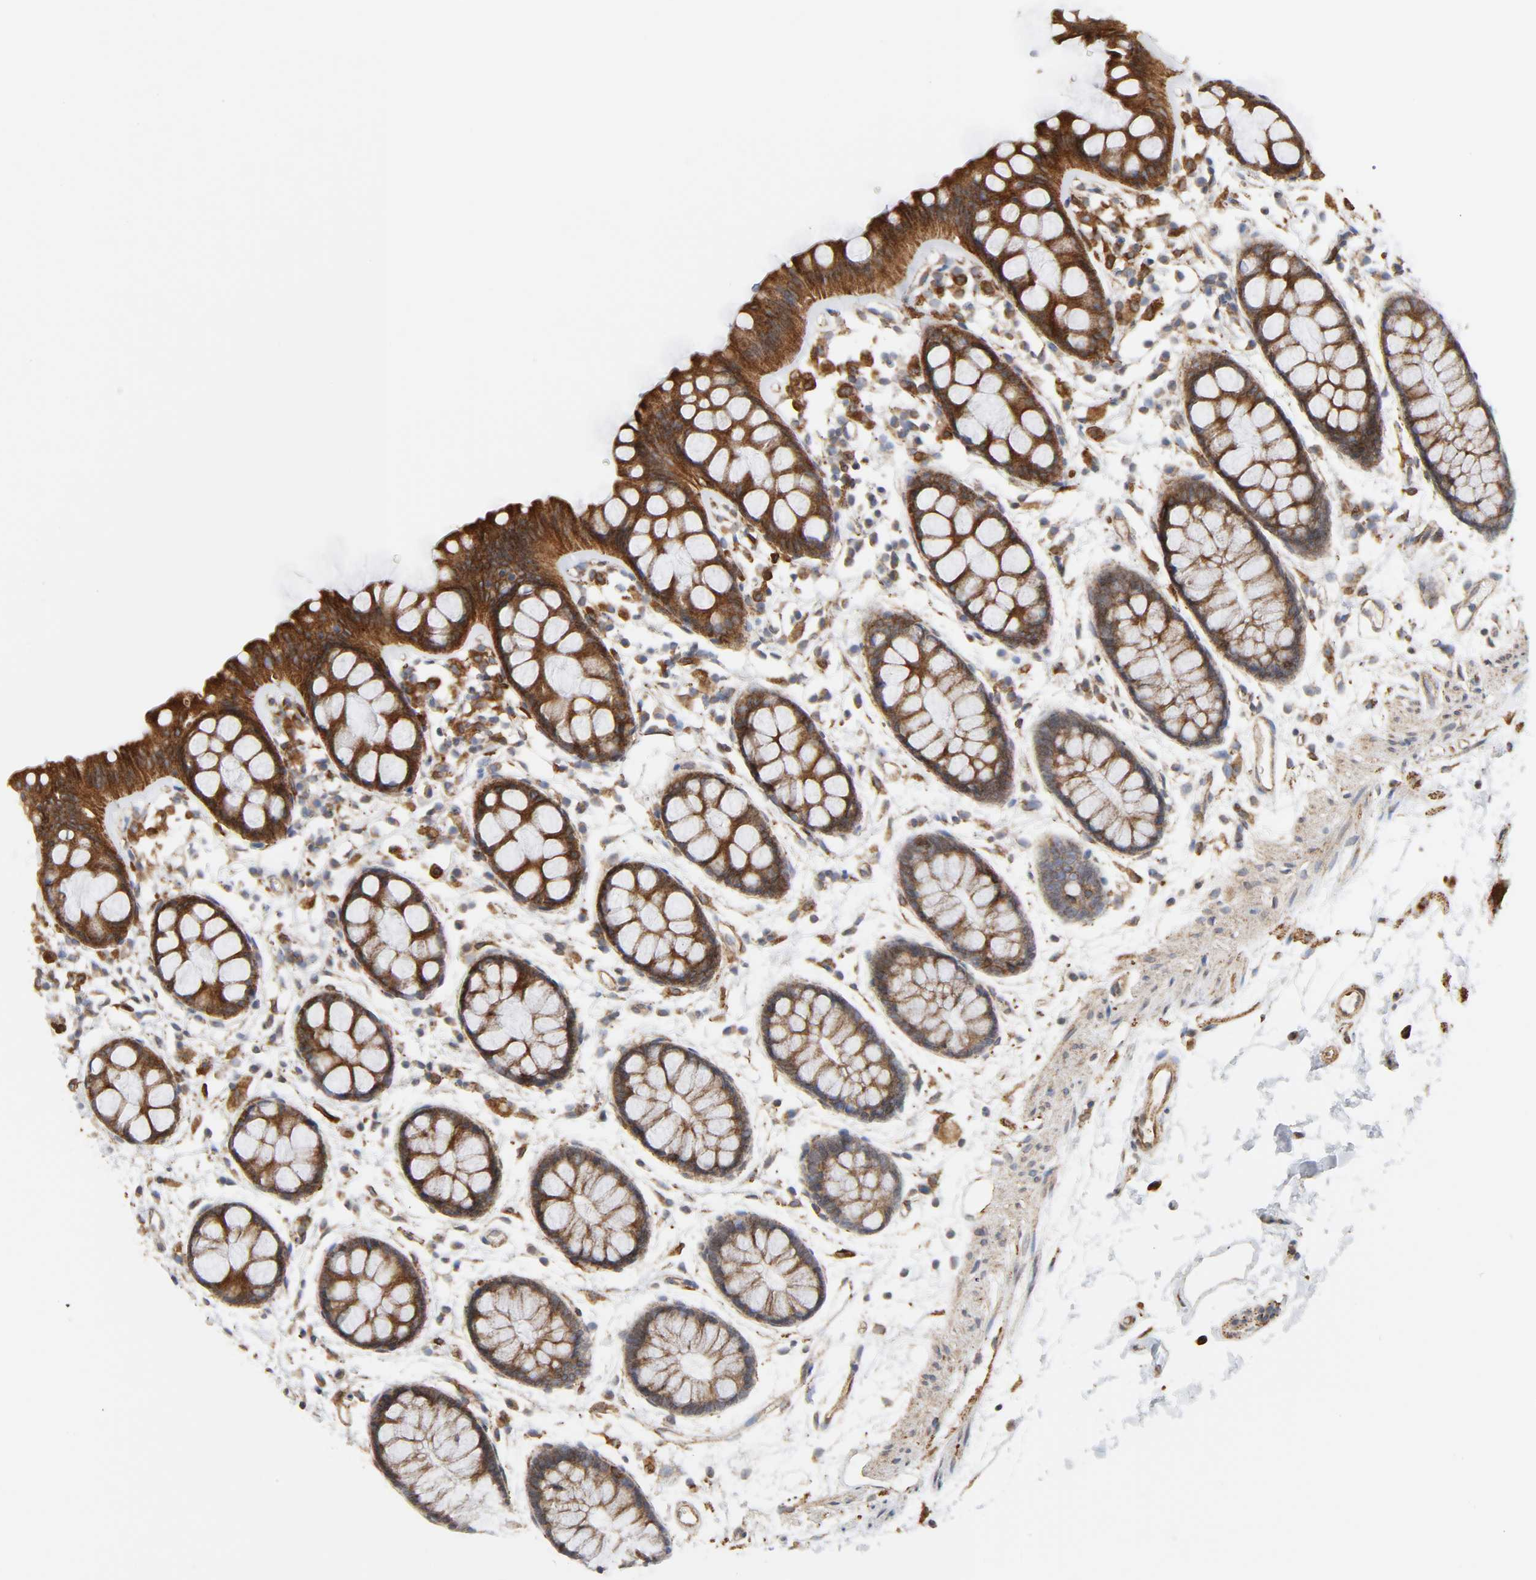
{"staining": {"intensity": "strong", "quantity": ">75%", "location": "cytoplasmic/membranous"}, "tissue": "rectum", "cell_type": "Glandular cells", "image_type": "normal", "snomed": [{"axis": "morphology", "description": "Normal tissue, NOS"}, {"axis": "topography", "description": "Rectum"}], "caption": "This image displays immunohistochemistry (IHC) staining of benign human rectum, with high strong cytoplasmic/membranous expression in about >75% of glandular cells.", "gene": "POR", "patient": {"sex": "female", "age": 66}}